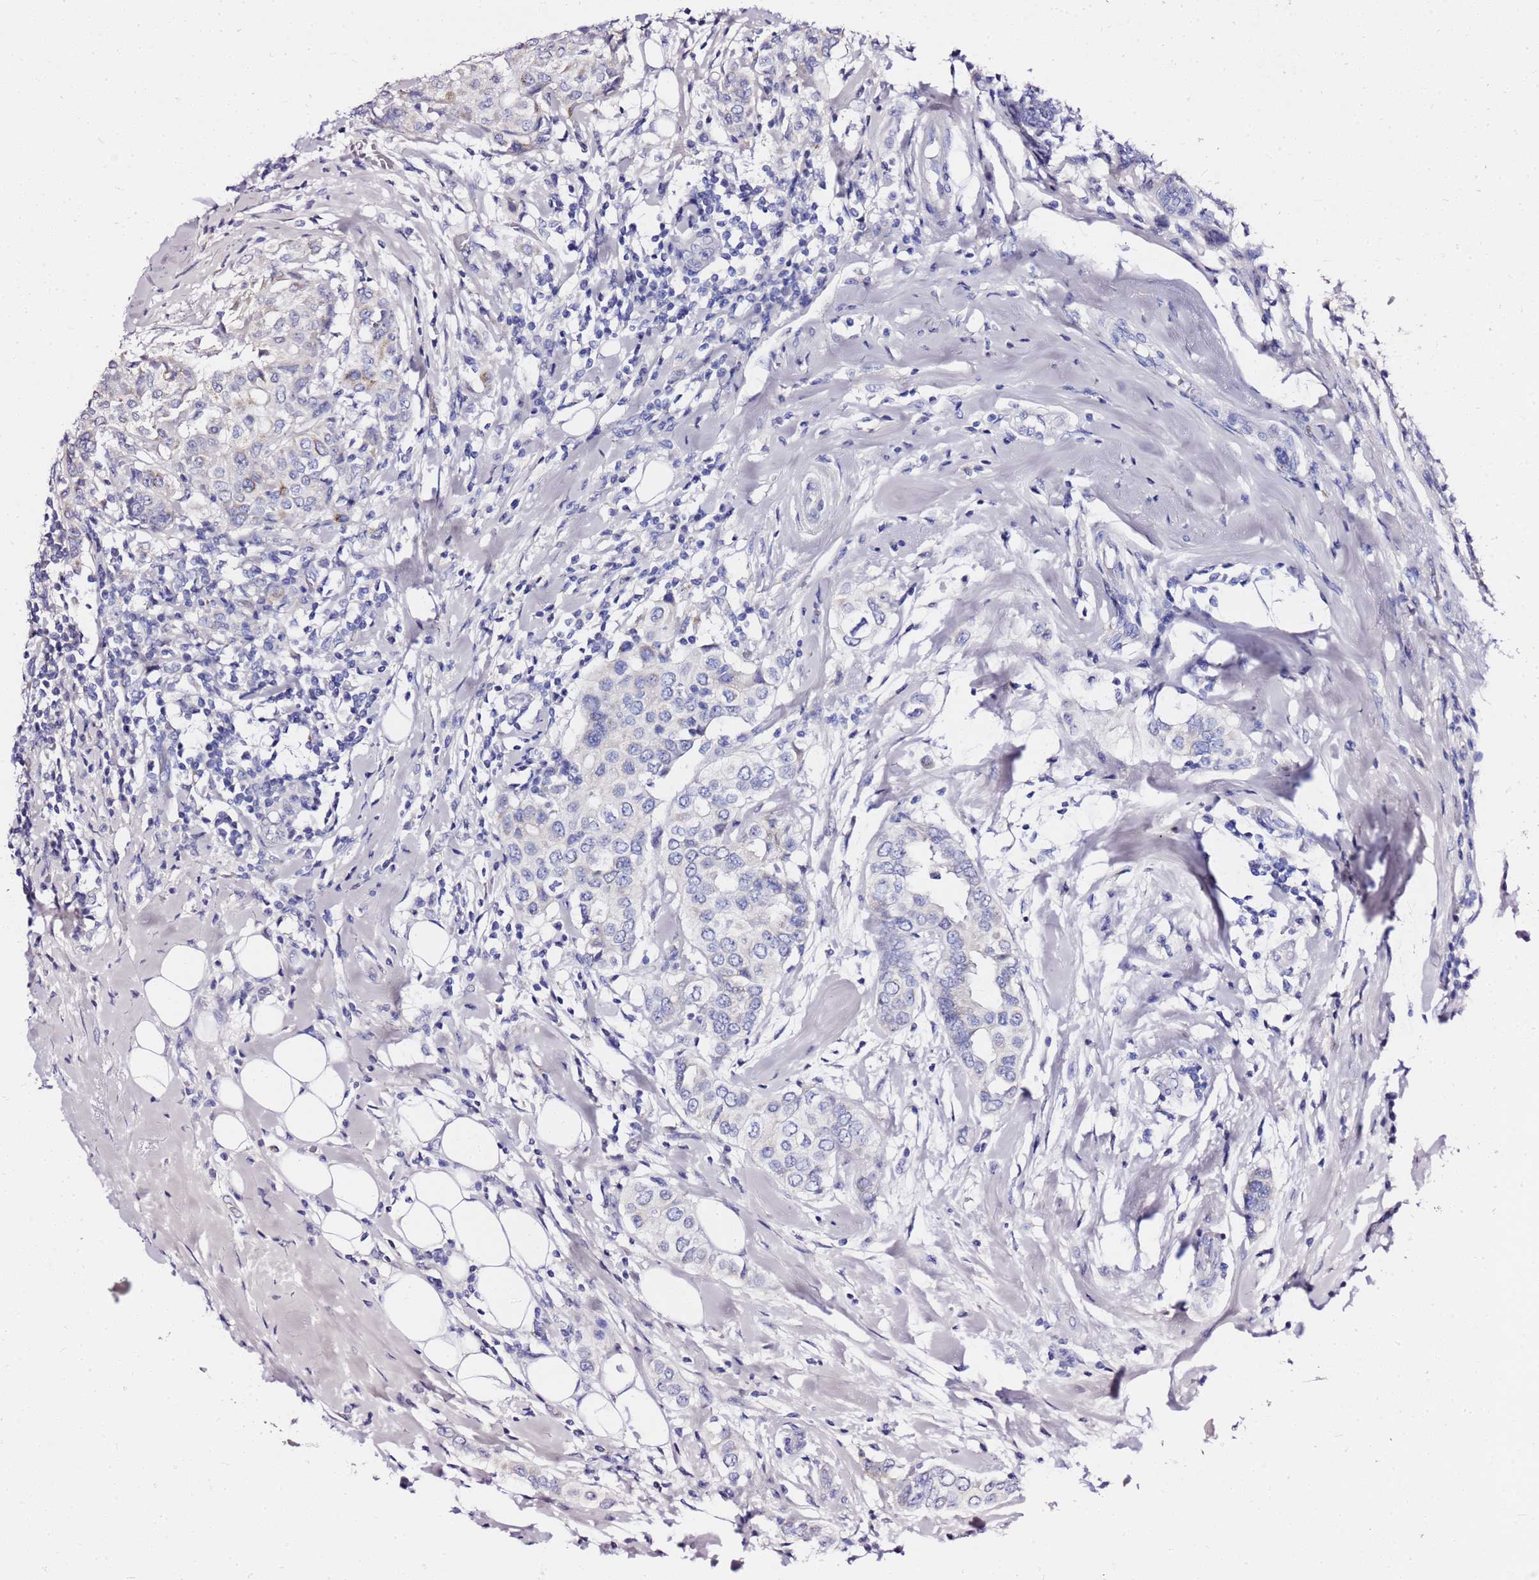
{"staining": {"intensity": "negative", "quantity": "none", "location": "none"}, "tissue": "breast cancer", "cell_type": "Tumor cells", "image_type": "cancer", "snomed": [{"axis": "morphology", "description": "Lobular carcinoma"}, {"axis": "topography", "description": "Breast"}], "caption": "This is an immunohistochemistry photomicrograph of human breast cancer (lobular carcinoma). There is no expression in tumor cells.", "gene": "OR52E2", "patient": {"sex": "female", "age": 51}}